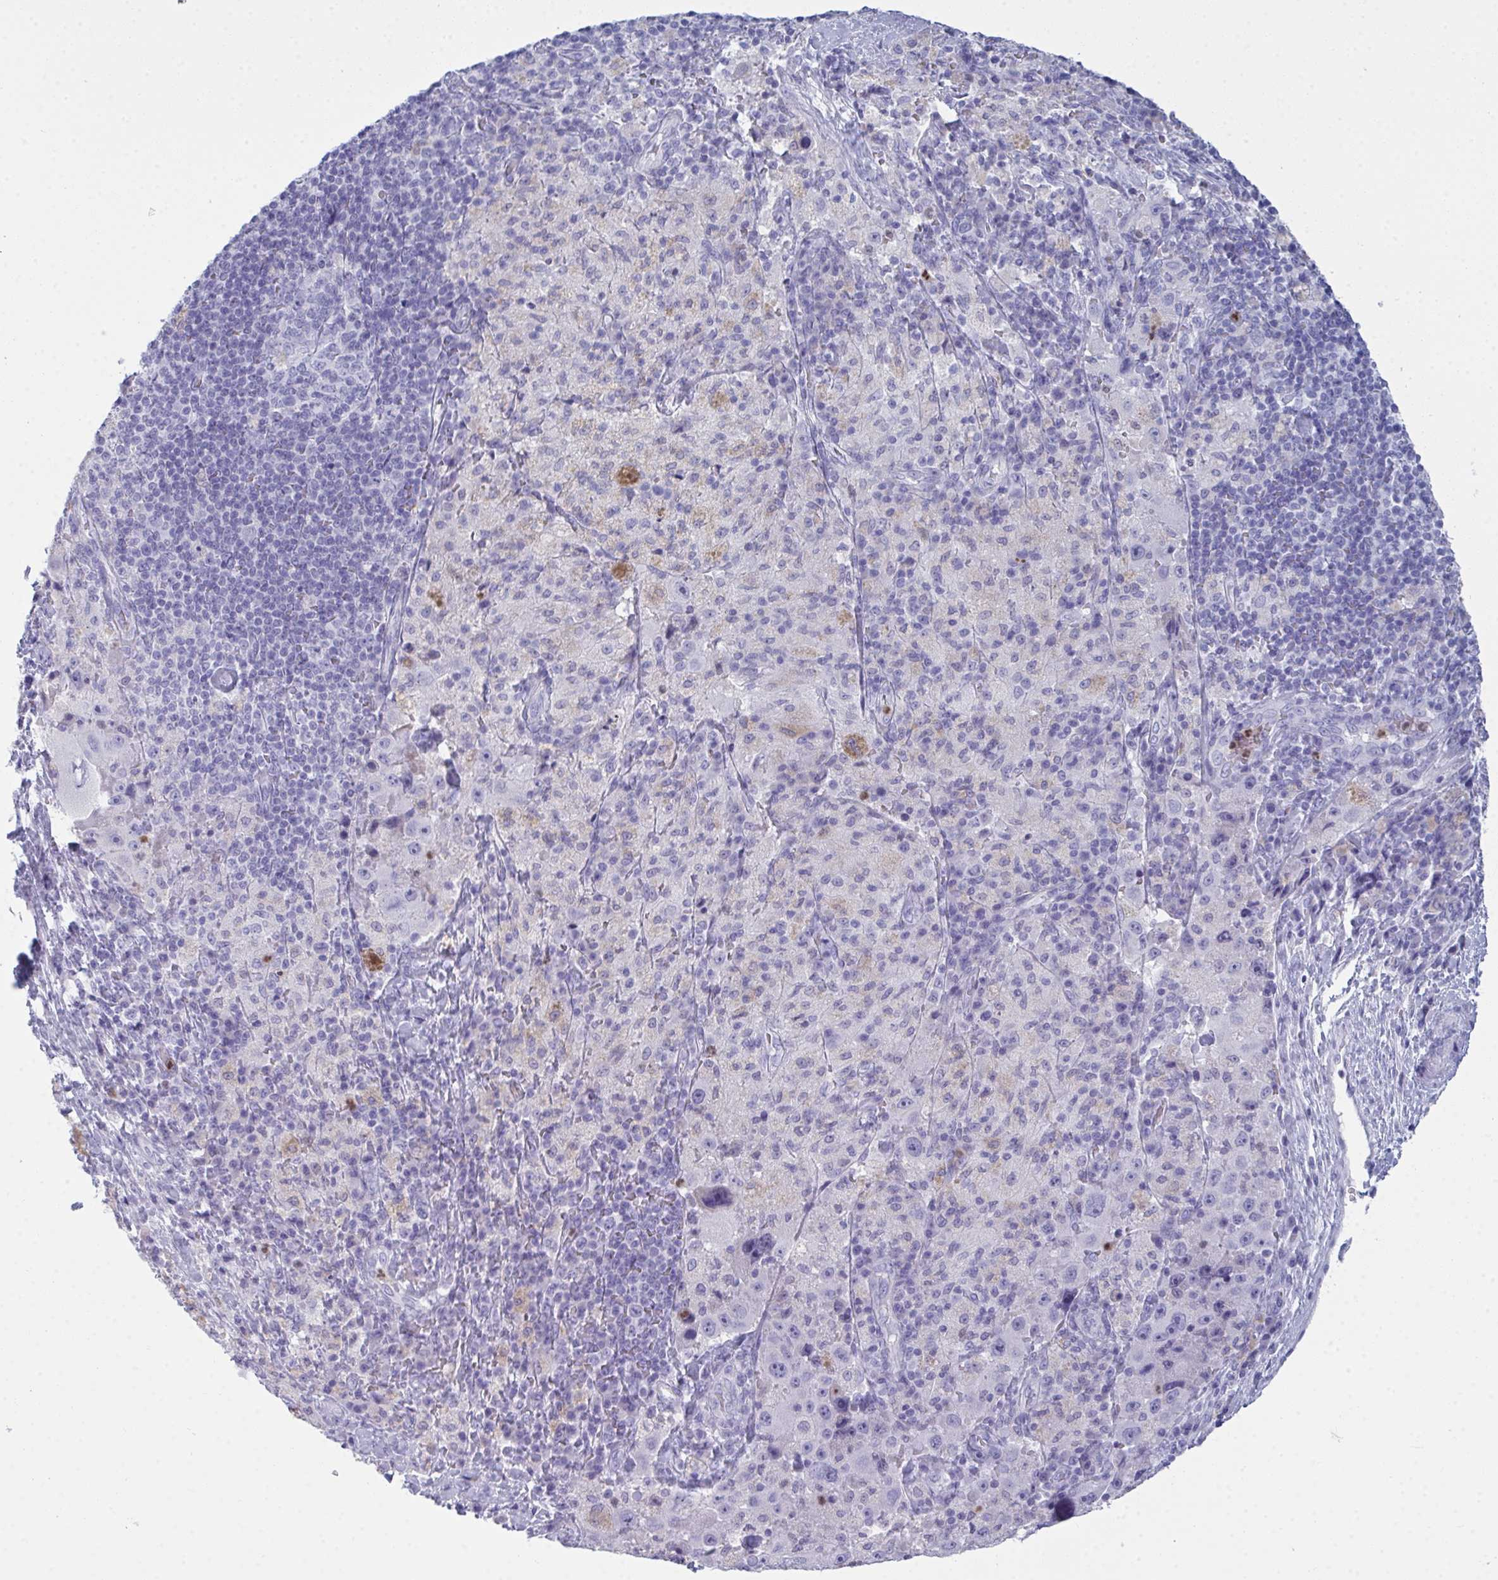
{"staining": {"intensity": "negative", "quantity": "none", "location": "none"}, "tissue": "melanoma", "cell_type": "Tumor cells", "image_type": "cancer", "snomed": [{"axis": "morphology", "description": "Malignant melanoma, Metastatic site"}, {"axis": "topography", "description": "Lymph node"}], "caption": "IHC micrograph of neoplastic tissue: malignant melanoma (metastatic site) stained with DAB exhibits no significant protein expression in tumor cells.", "gene": "SERPINB10", "patient": {"sex": "male", "age": 62}}